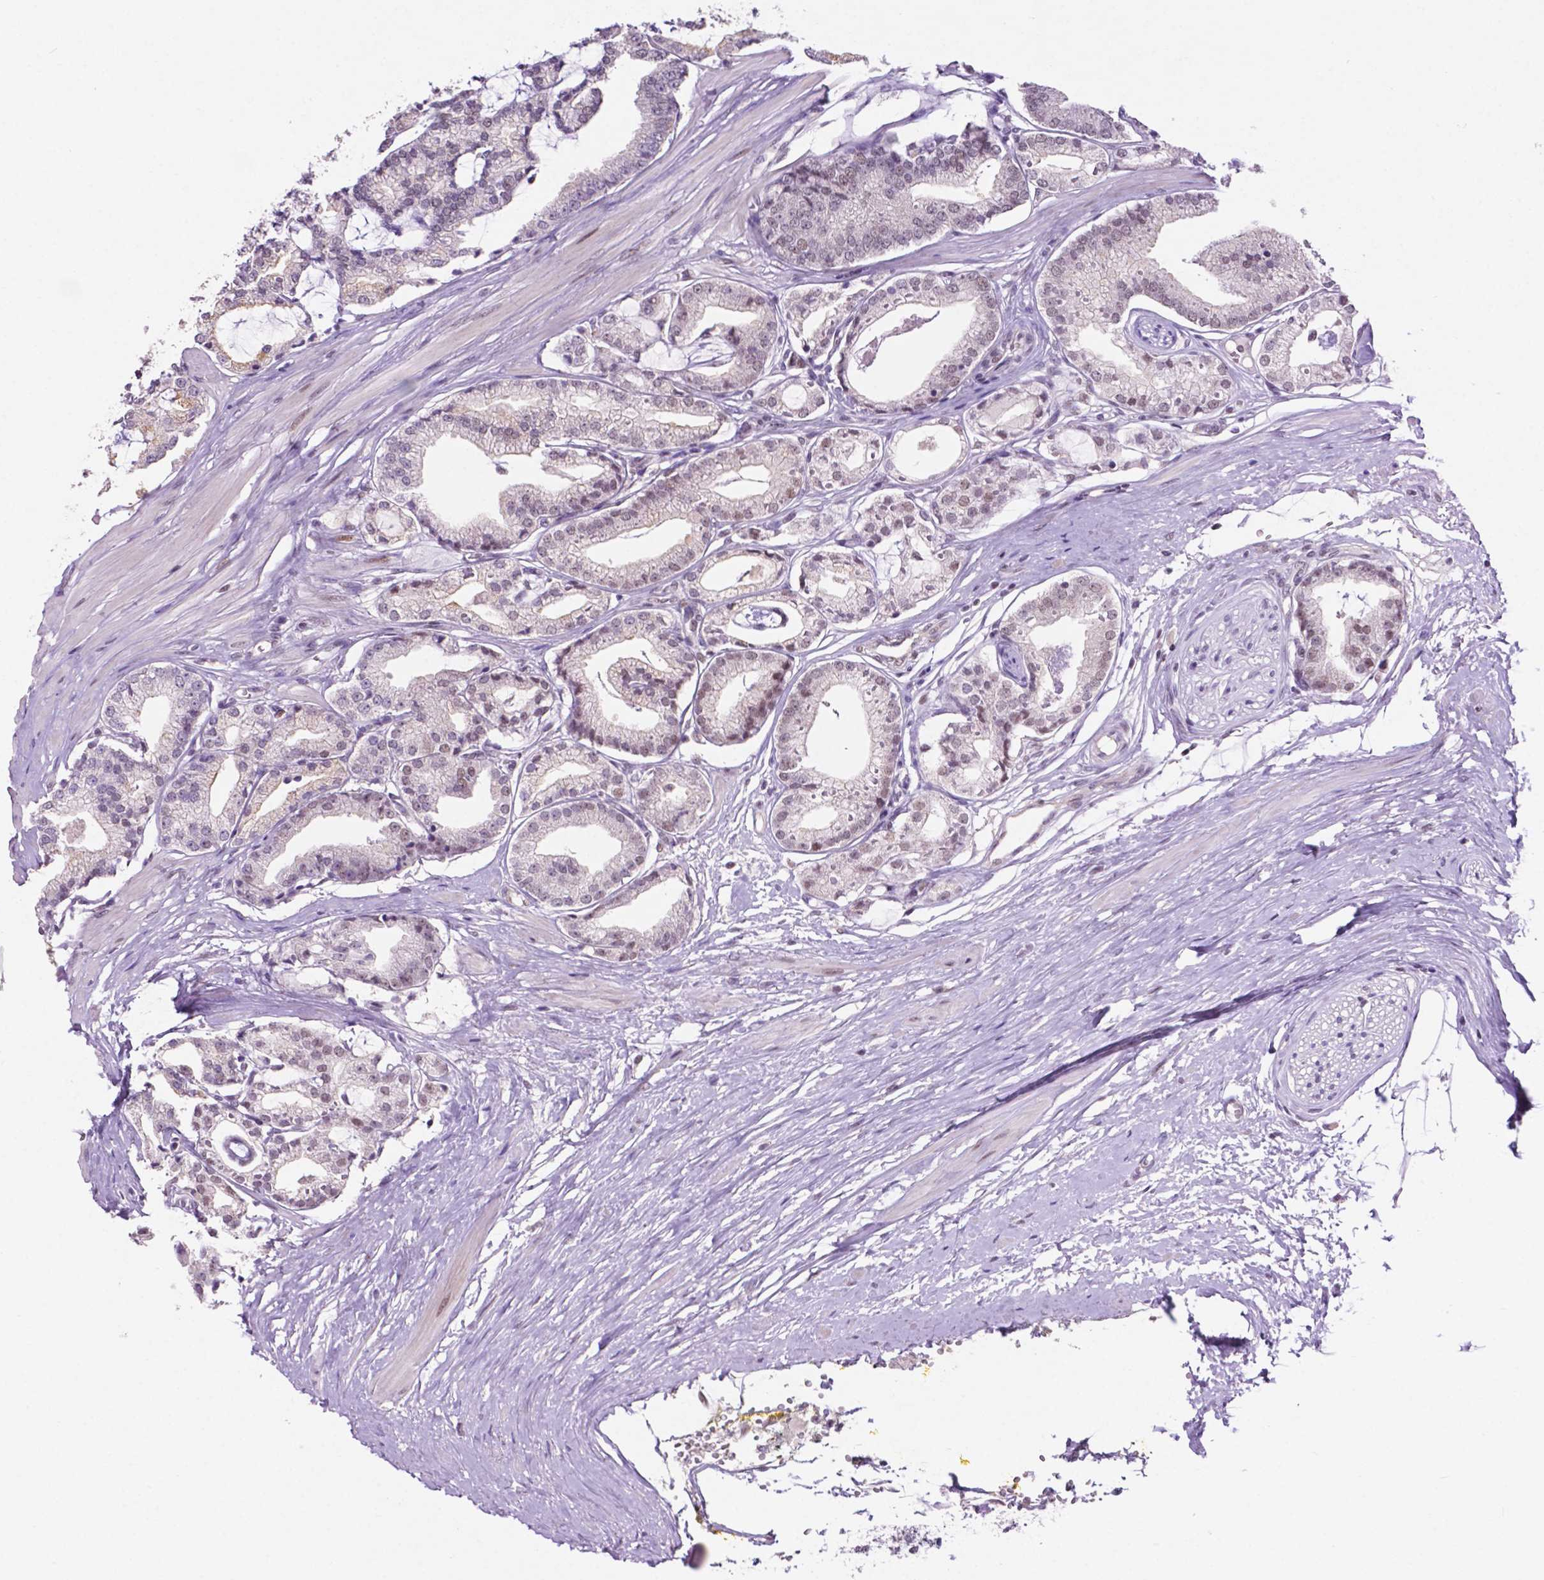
{"staining": {"intensity": "weak", "quantity": "<25%", "location": "nuclear"}, "tissue": "prostate cancer", "cell_type": "Tumor cells", "image_type": "cancer", "snomed": [{"axis": "morphology", "description": "Adenocarcinoma, High grade"}, {"axis": "topography", "description": "Prostate"}], "caption": "Immunohistochemical staining of human prostate cancer reveals no significant positivity in tumor cells.", "gene": "NCOR1", "patient": {"sex": "male", "age": 71}}